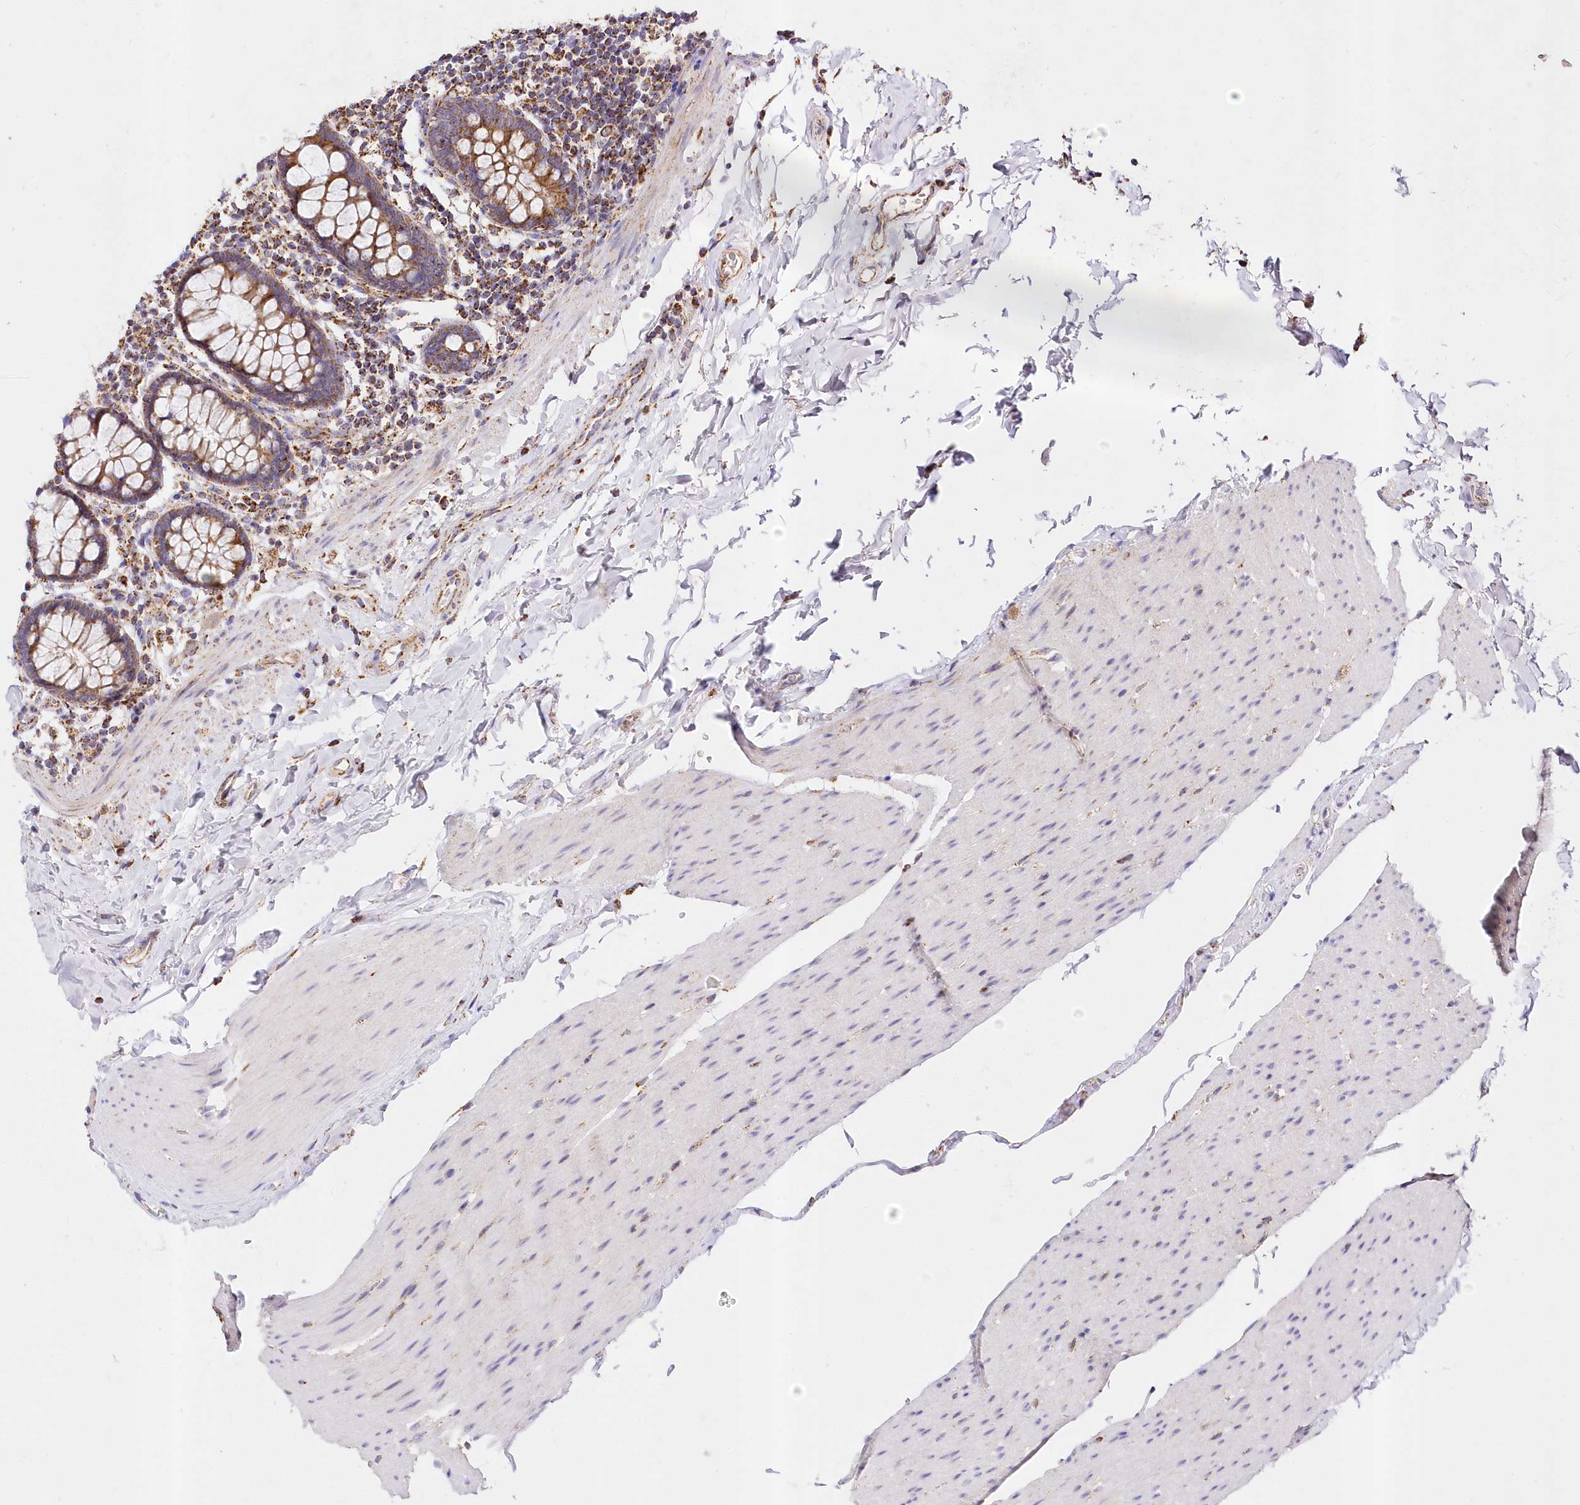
{"staining": {"intensity": "moderate", "quantity": ">75%", "location": "cytoplasmic/membranous"}, "tissue": "colon", "cell_type": "Endothelial cells", "image_type": "normal", "snomed": [{"axis": "morphology", "description": "Normal tissue, NOS"}, {"axis": "topography", "description": "Colon"}], "caption": "A brown stain labels moderate cytoplasmic/membranous staining of a protein in endothelial cells of benign colon.", "gene": "ASNSD1", "patient": {"sex": "female", "age": 80}}